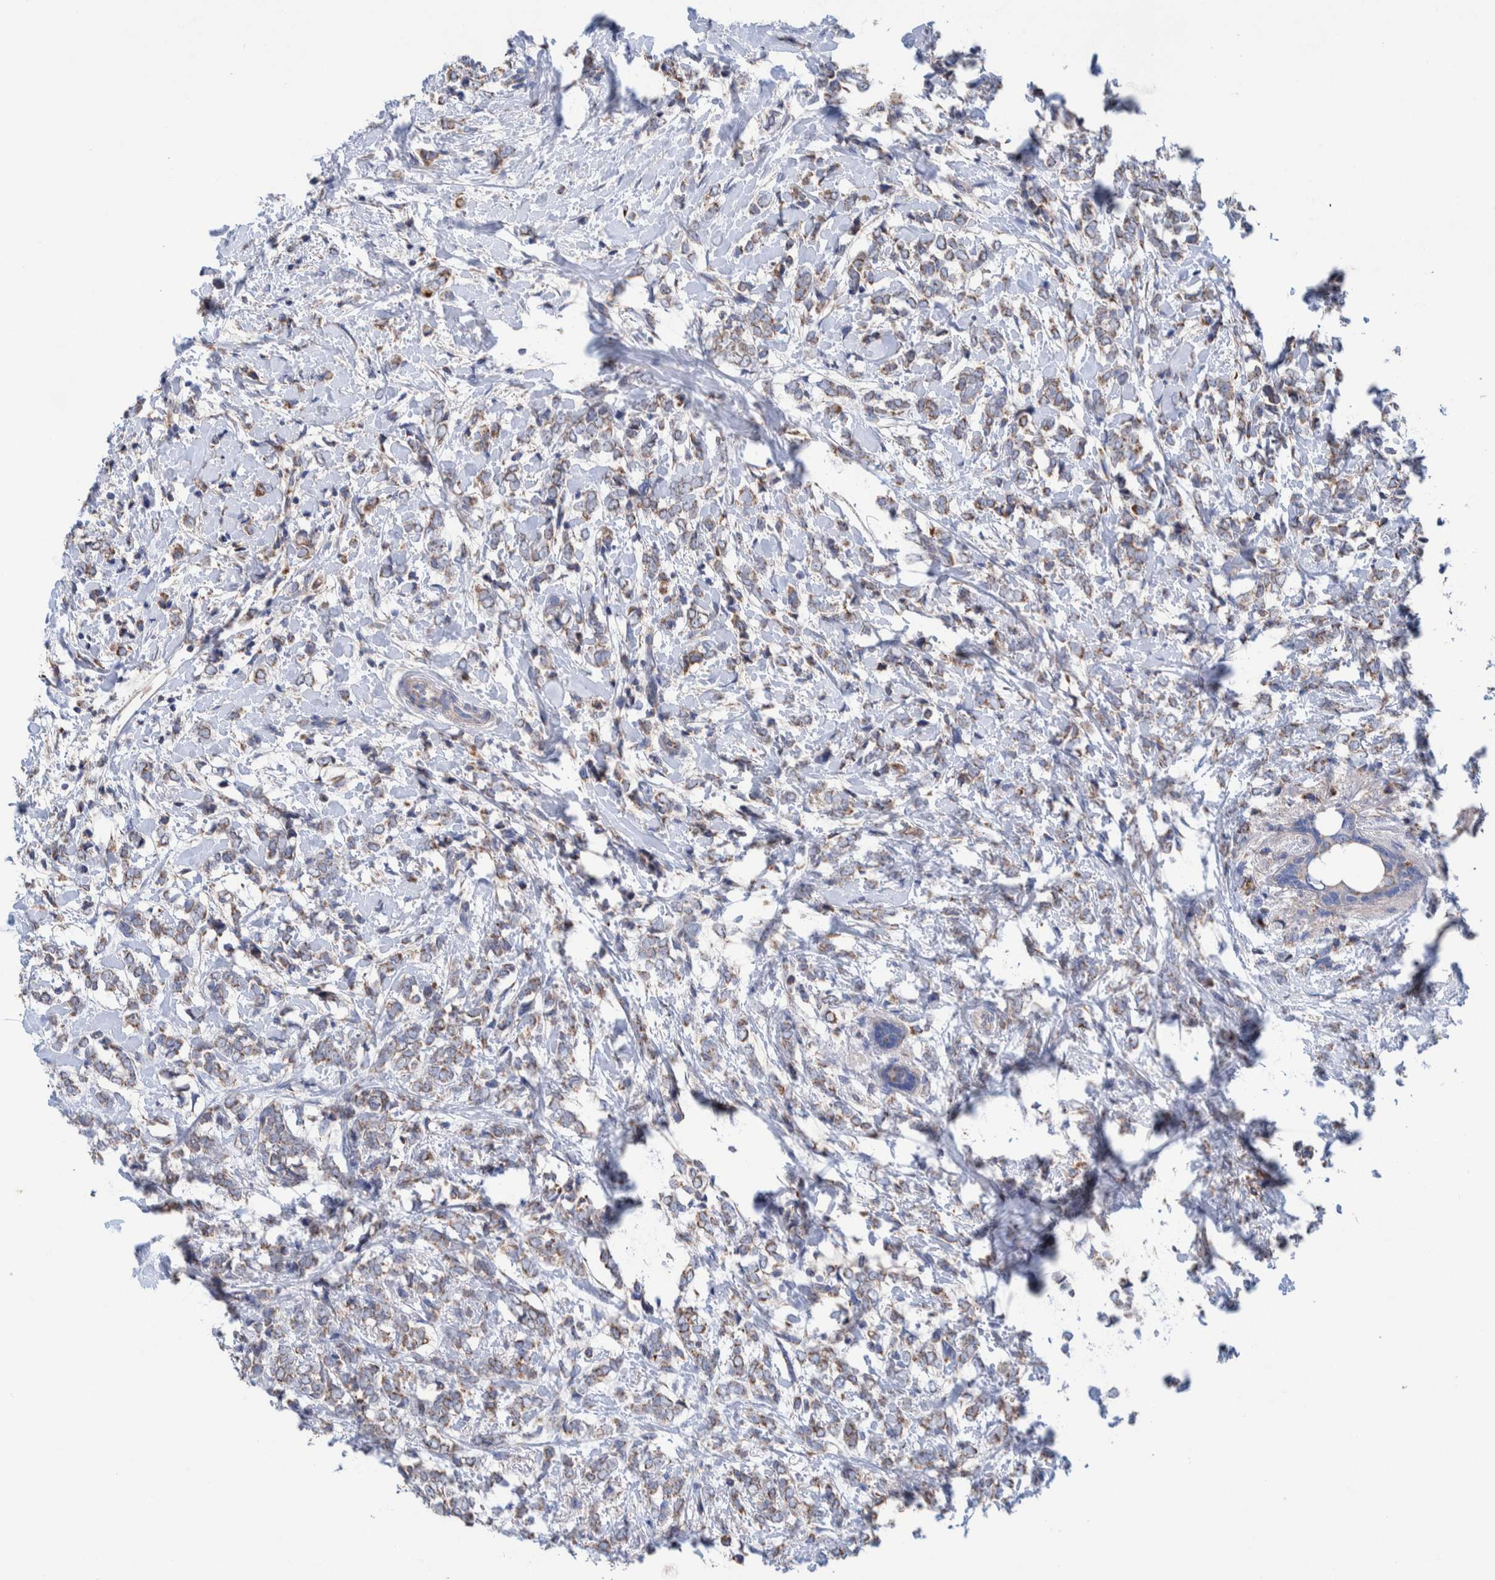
{"staining": {"intensity": "moderate", "quantity": ">75%", "location": "cytoplasmic/membranous"}, "tissue": "breast cancer", "cell_type": "Tumor cells", "image_type": "cancer", "snomed": [{"axis": "morphology", "description": "Normal tissue, NOS"}, {"axis": "morphology", "description": "Lobular carcinoma"}, {"axis": "topography", "description": "Breast"}], "caption": "A brown stain highlights moderate cytoplasmic/membranous expression of a protein in human breast lobular carcinoma tumor cells.", "gene": "DECR1", "patient": {"sex": "female", "age": 47}}